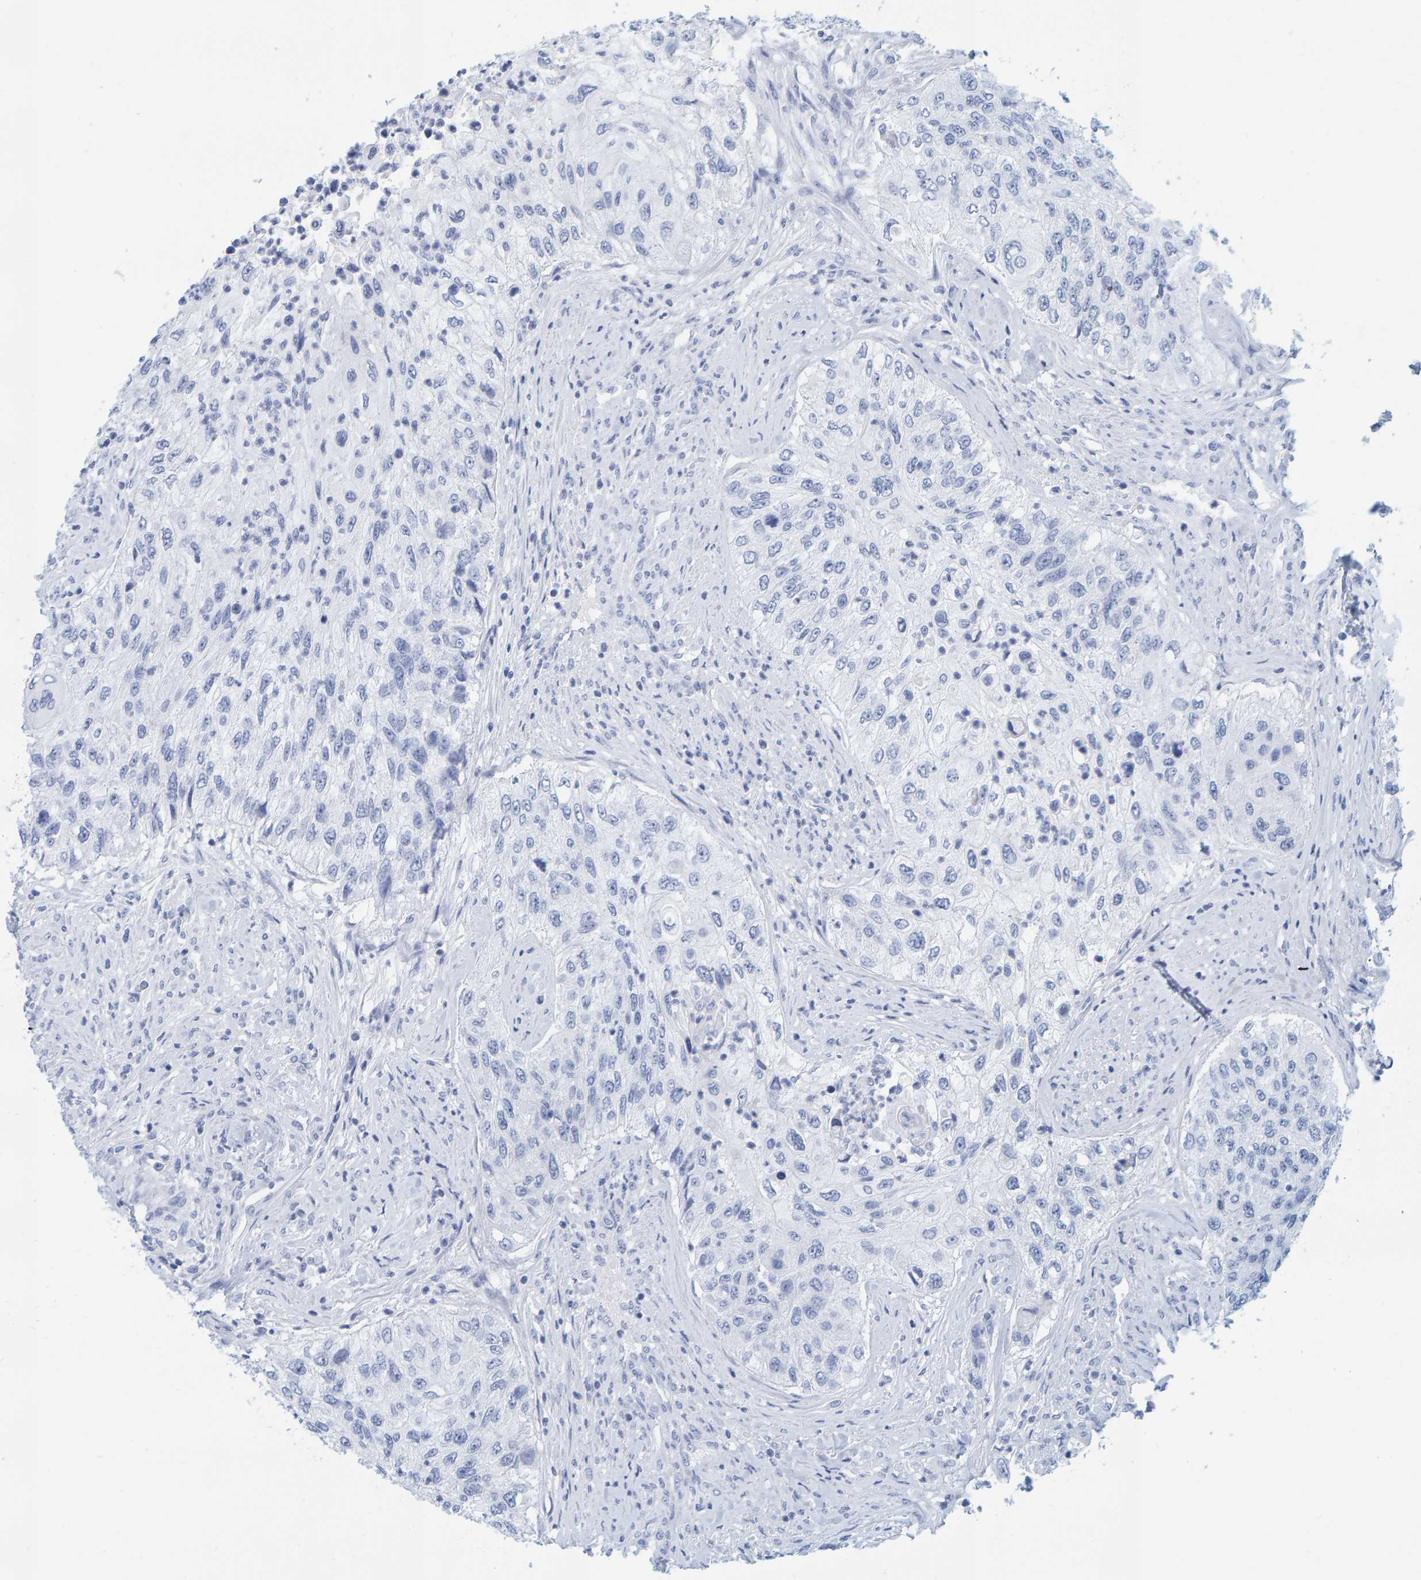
{"staining": {"intensity": "negative", "quantity": "none", "location": "none"}, "tissue": "urothelial cancer", "cell_type": "Tumor cells", "image_type": "cancer", "snomed": [{"axis": "morphology", "description": "Urothelial carcinoma, High grade"}, {"axis": "topography", "description": "Urinary bladder"}], "caption": "The image shows no staining of tumor cells in urothelial carcinoma (high-grade).", "gene": "SFTPC", "patient": {"sex": "female", "age": 60}}